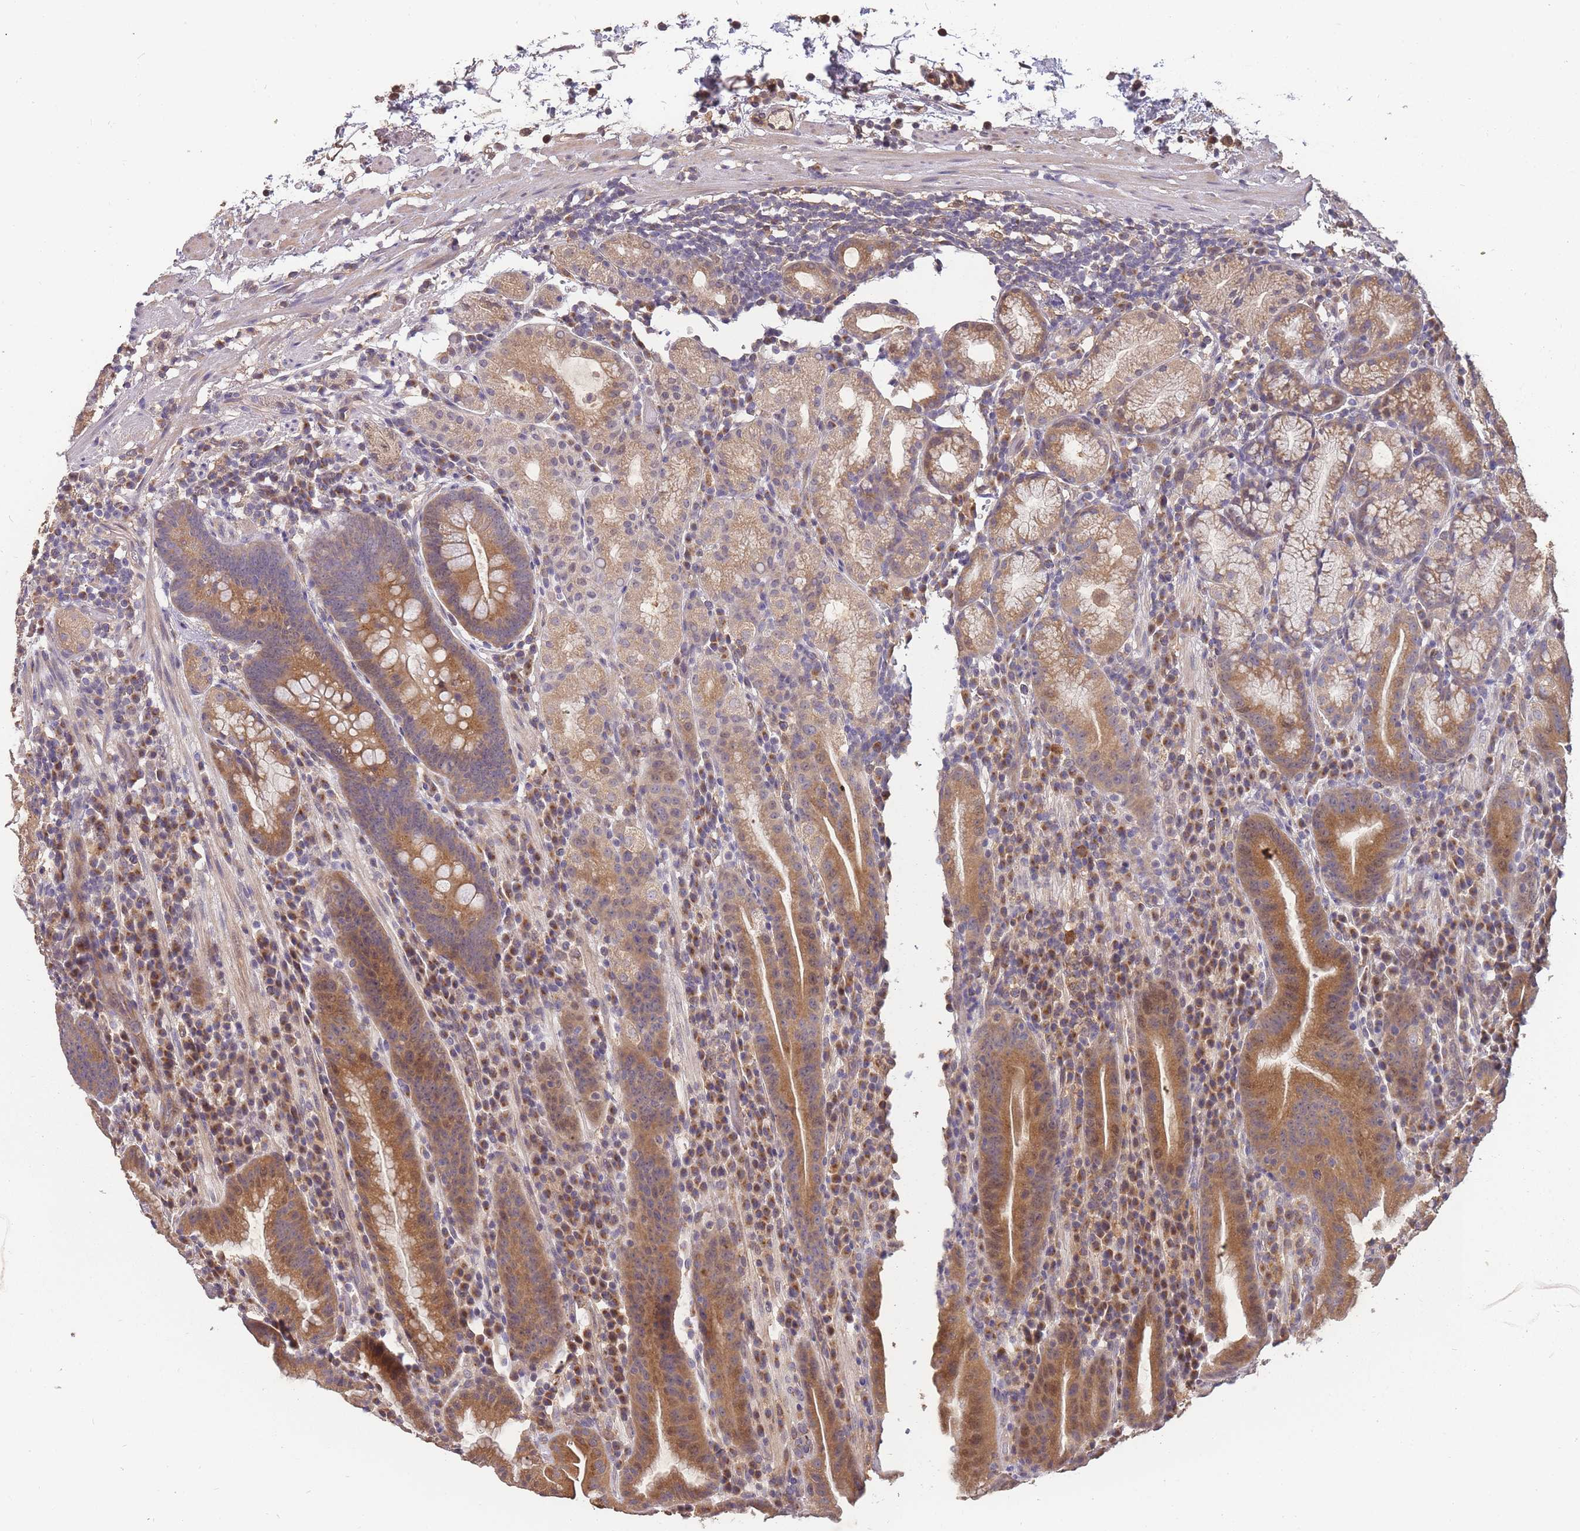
{"staining": {"intensity": "moderate", "quantity": ">75%", "location": "cytoplasmic/membranous,nuclear"}, "tissue": "stomach", "cell_type": "Glandular cells", "image_type": "normal", "snomed": [{"axis": "morphology", "description": "Normal tissue, NOS"}, {"axis": "morphology", "description": "Inflammation, NOS"}, {"axis": "topography", "description": "Stomach"}], "caption": "DAB immunohistochemical staining of normal stomach exhibits moderate cytoplasmic/membranous,nuclear protein positivity in about >75% of glandular cells.", "gene": "CDKN2AIPNL", "patient": {"sex": "male", "age": 79}}